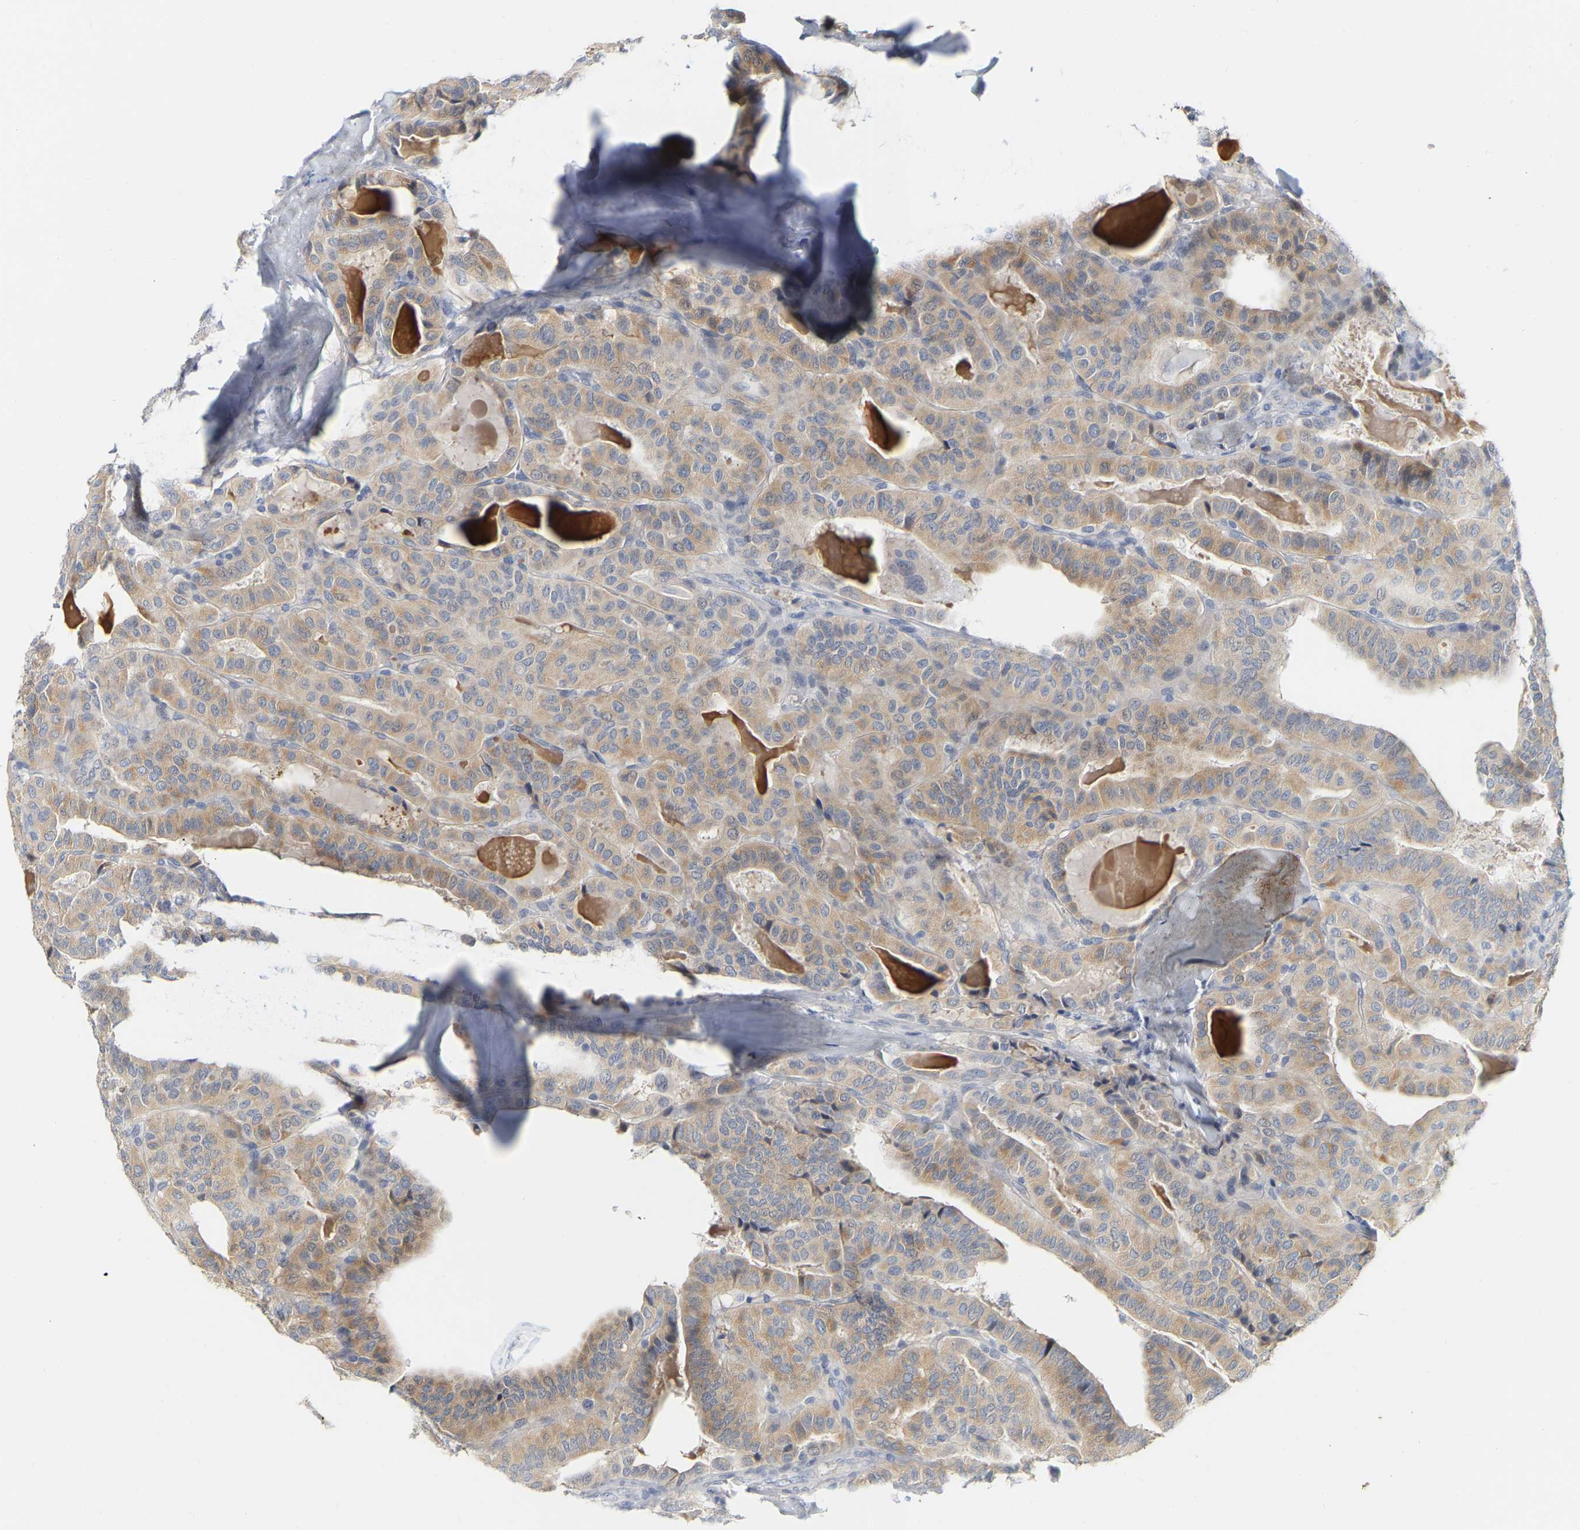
{"staining": {"intensity": "moderate", "quantity": ">75%", "location": "cytoplasmic/membranous"}, "tissue": "thyroid cancer", "cell_type": "Tumor cells", "image_type": "cancer", "snomed": [{"axis": "morphology", "description": "Papillary adenocarcinoma, NOS"}, {"axis": "topography", "description": "Thyroid gland"}], "caption": "Brown immunohistochemical staining in papillary adenocarcinoma (thyroid) shows moderate cytoplasmic/membranous expression in approximately >75% of tumor cells. (Brightfield microscopy of DAB IHC at high magnification).", "gene": "KRT76", "patient": {"sex": "male", "age": 77}}